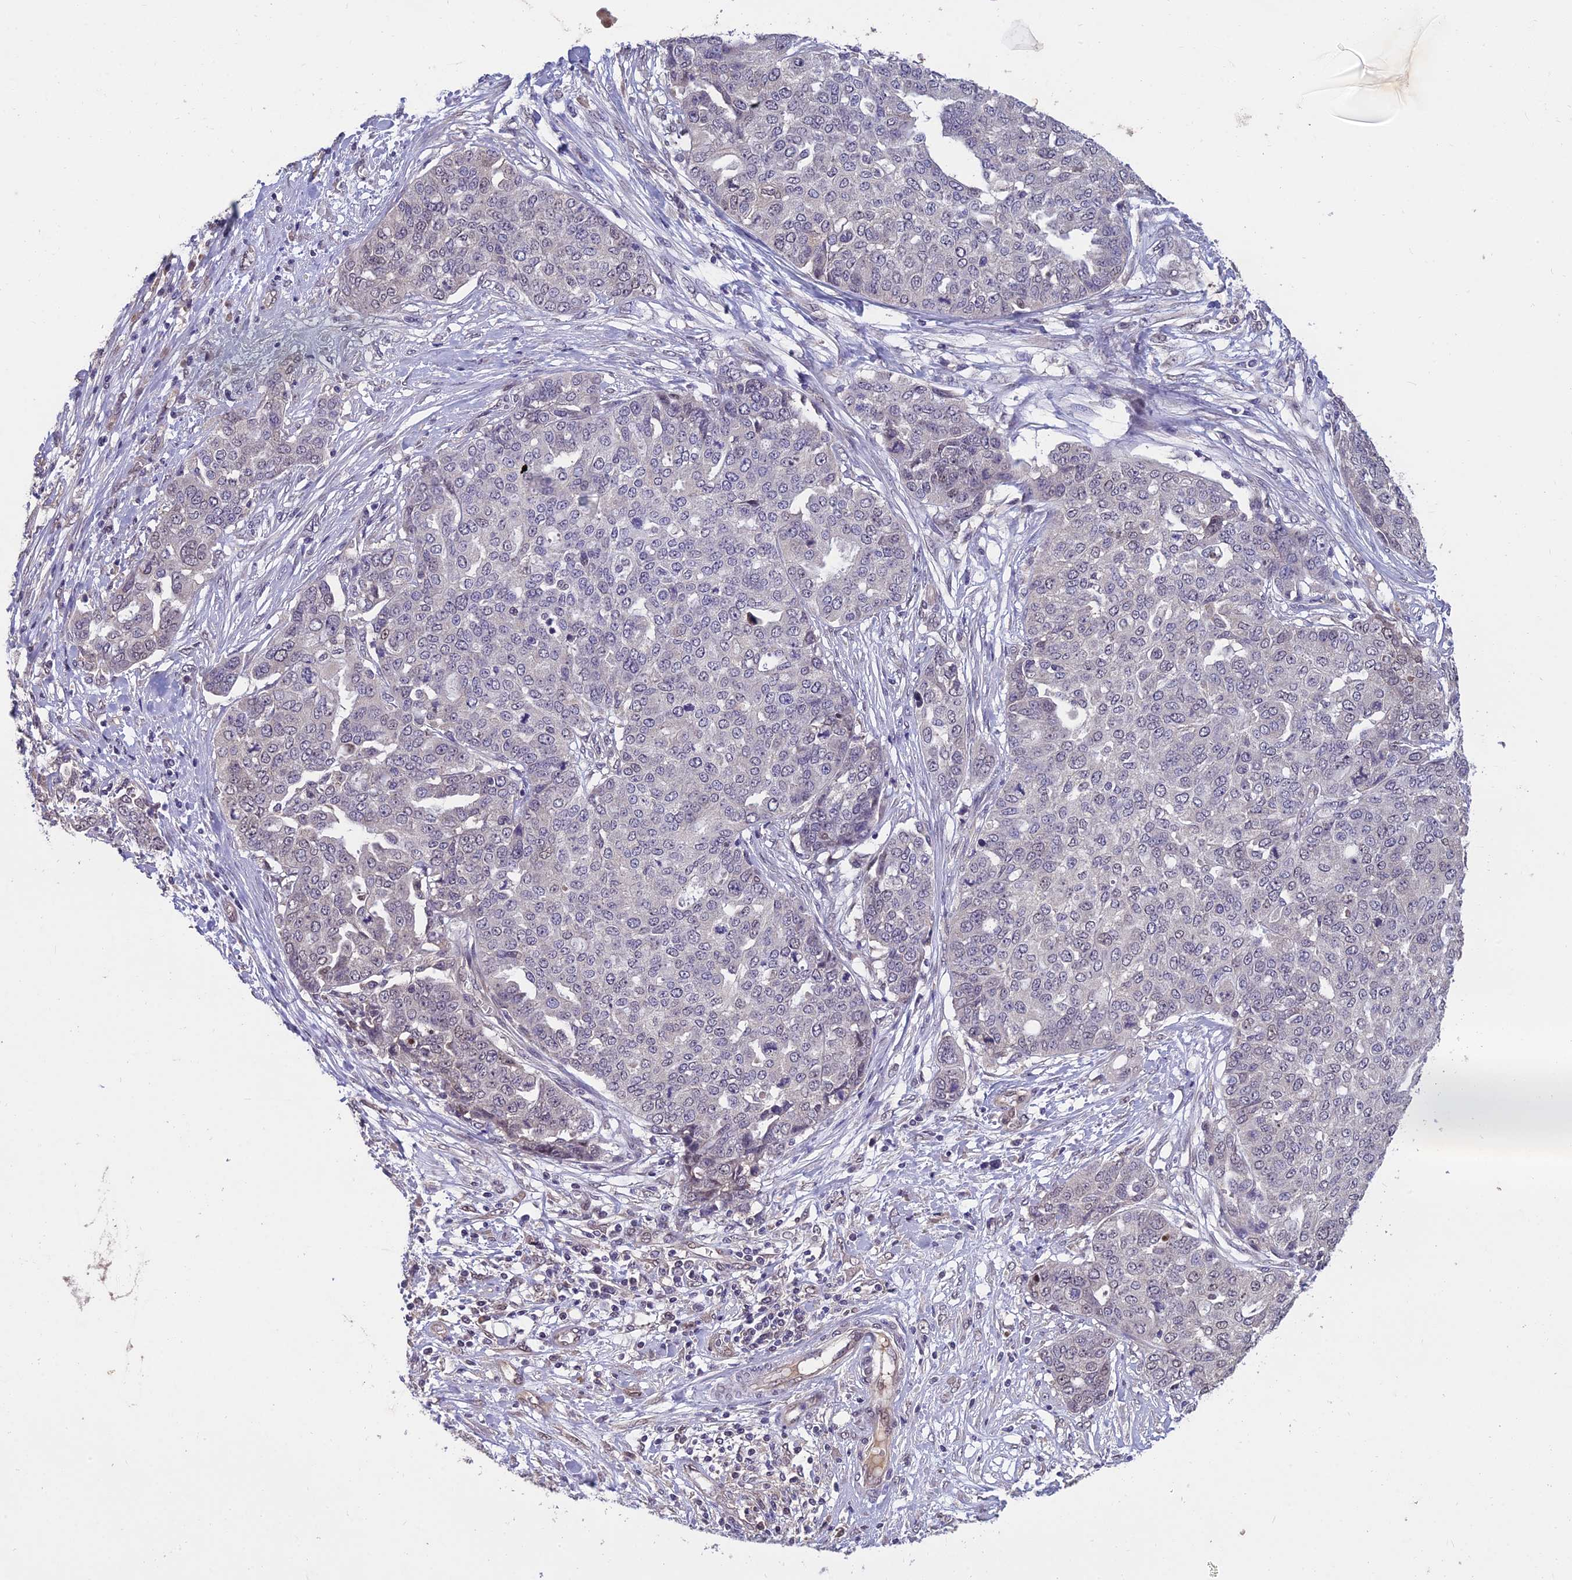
{"staining": {"intensity": "negative", "quantity": "none", "location": "none"}, "tissue": "ovarian cancer", "cell_type": "Tumor cells", "image_type": "cancer", "snomed": [{"axis": "morphology", "description": "Cystadenocarcinoma, serous, NOS"}, {"axis": "topography", "description": "Soft tissue"}, {"axis": "topography", "description": "Ovary"}], "caption": "Micrograph shows no protein positivity in tumor cells of ovarian cancer (serous cystadenocarcinoma) tissue.", "gene": "GRWD1", "patient": {"sex": "female", "age": 57}}